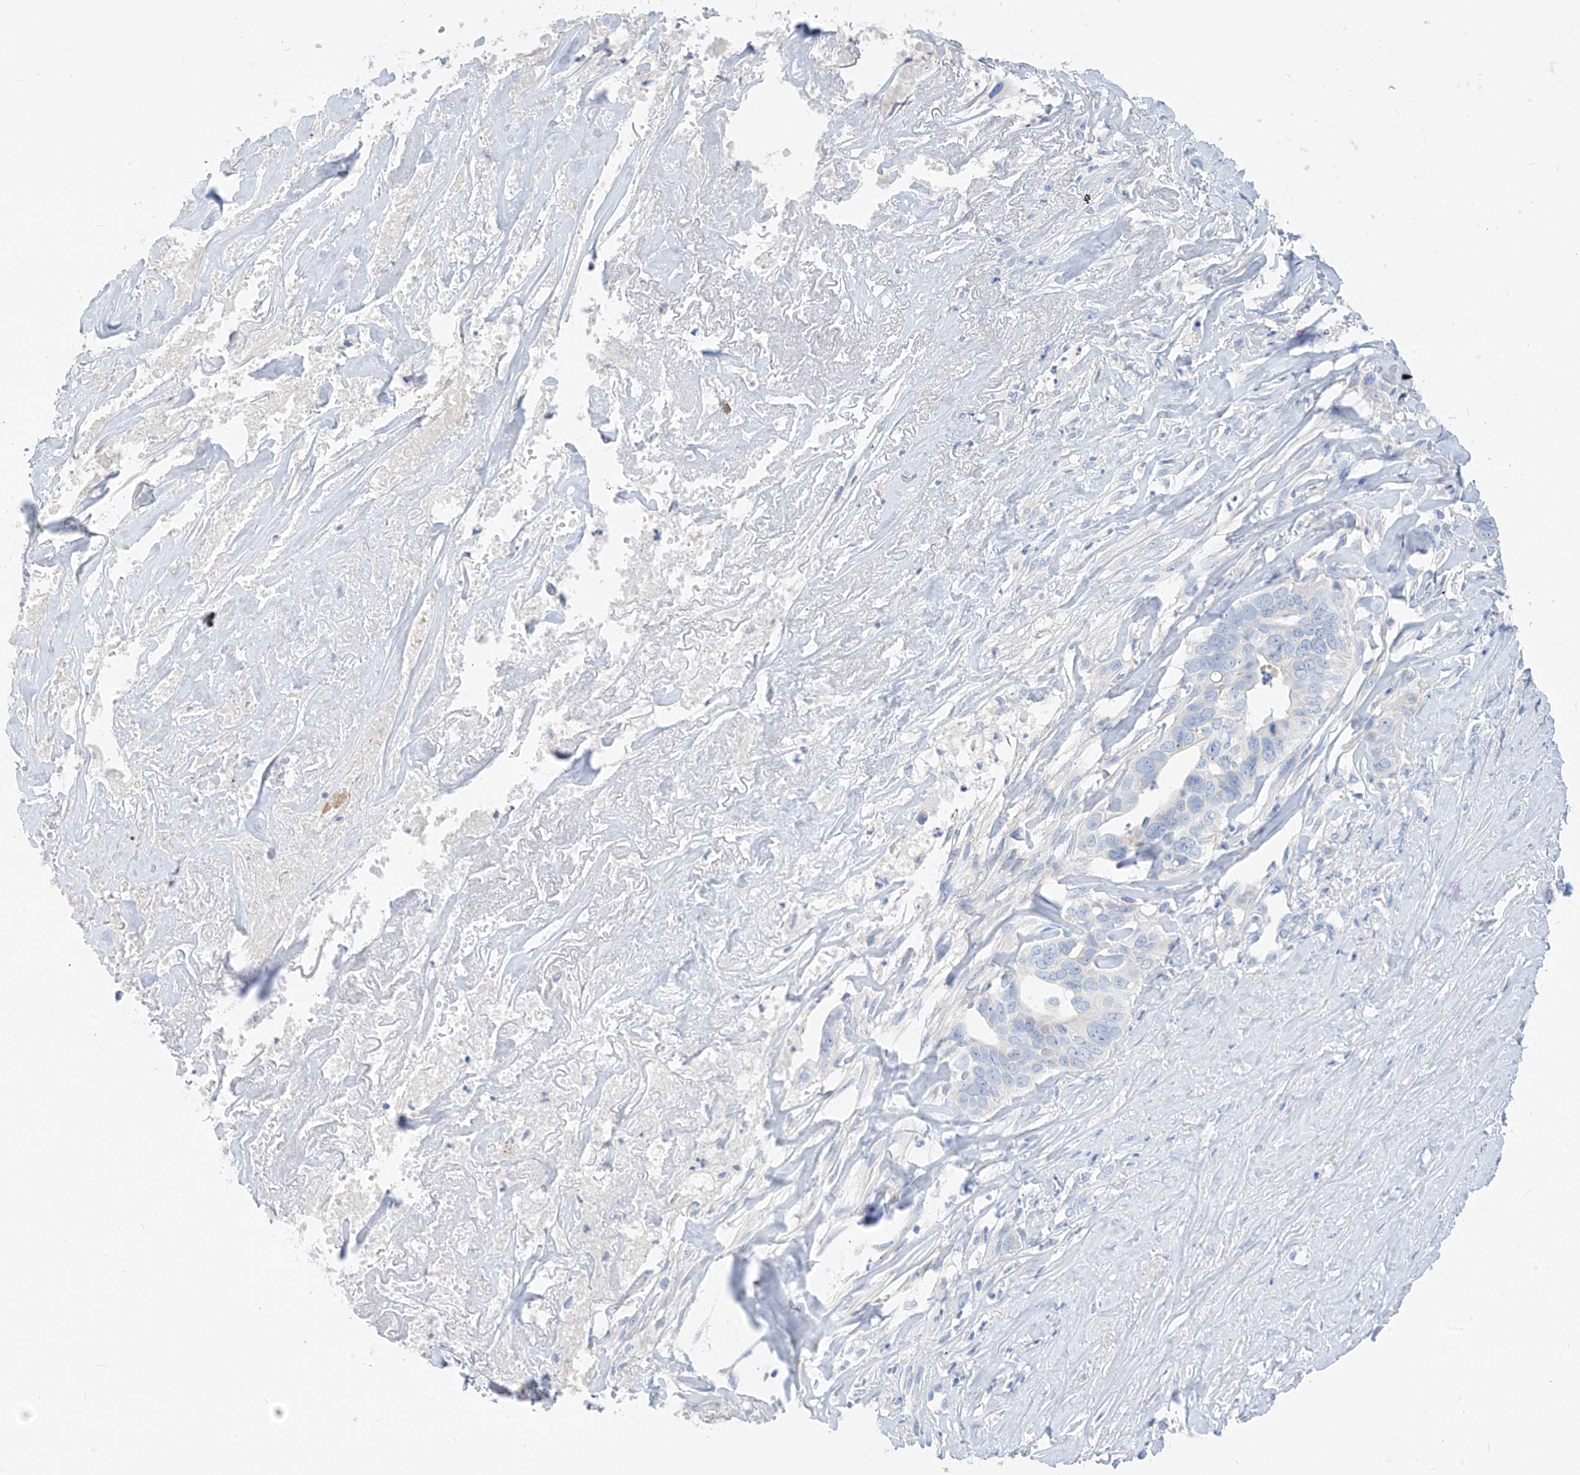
{"staining": {"intensity": "negative", "quantity": "none", "location": "none"}, "tissue": "liver cancer", "cell_type": "Tumor cells", "image_type": "cancer", "snomed": [{"axis": "morphology", "description": "Cholangiocarcinoma"}, {"axis": "topography", "description": "Liver"}], "caption": "Tumor cells are negative for protein expression in human liver cholangiocarcinoma.", "gene": "ZNF404", "patient": {"sex": "female", "age": 79}}